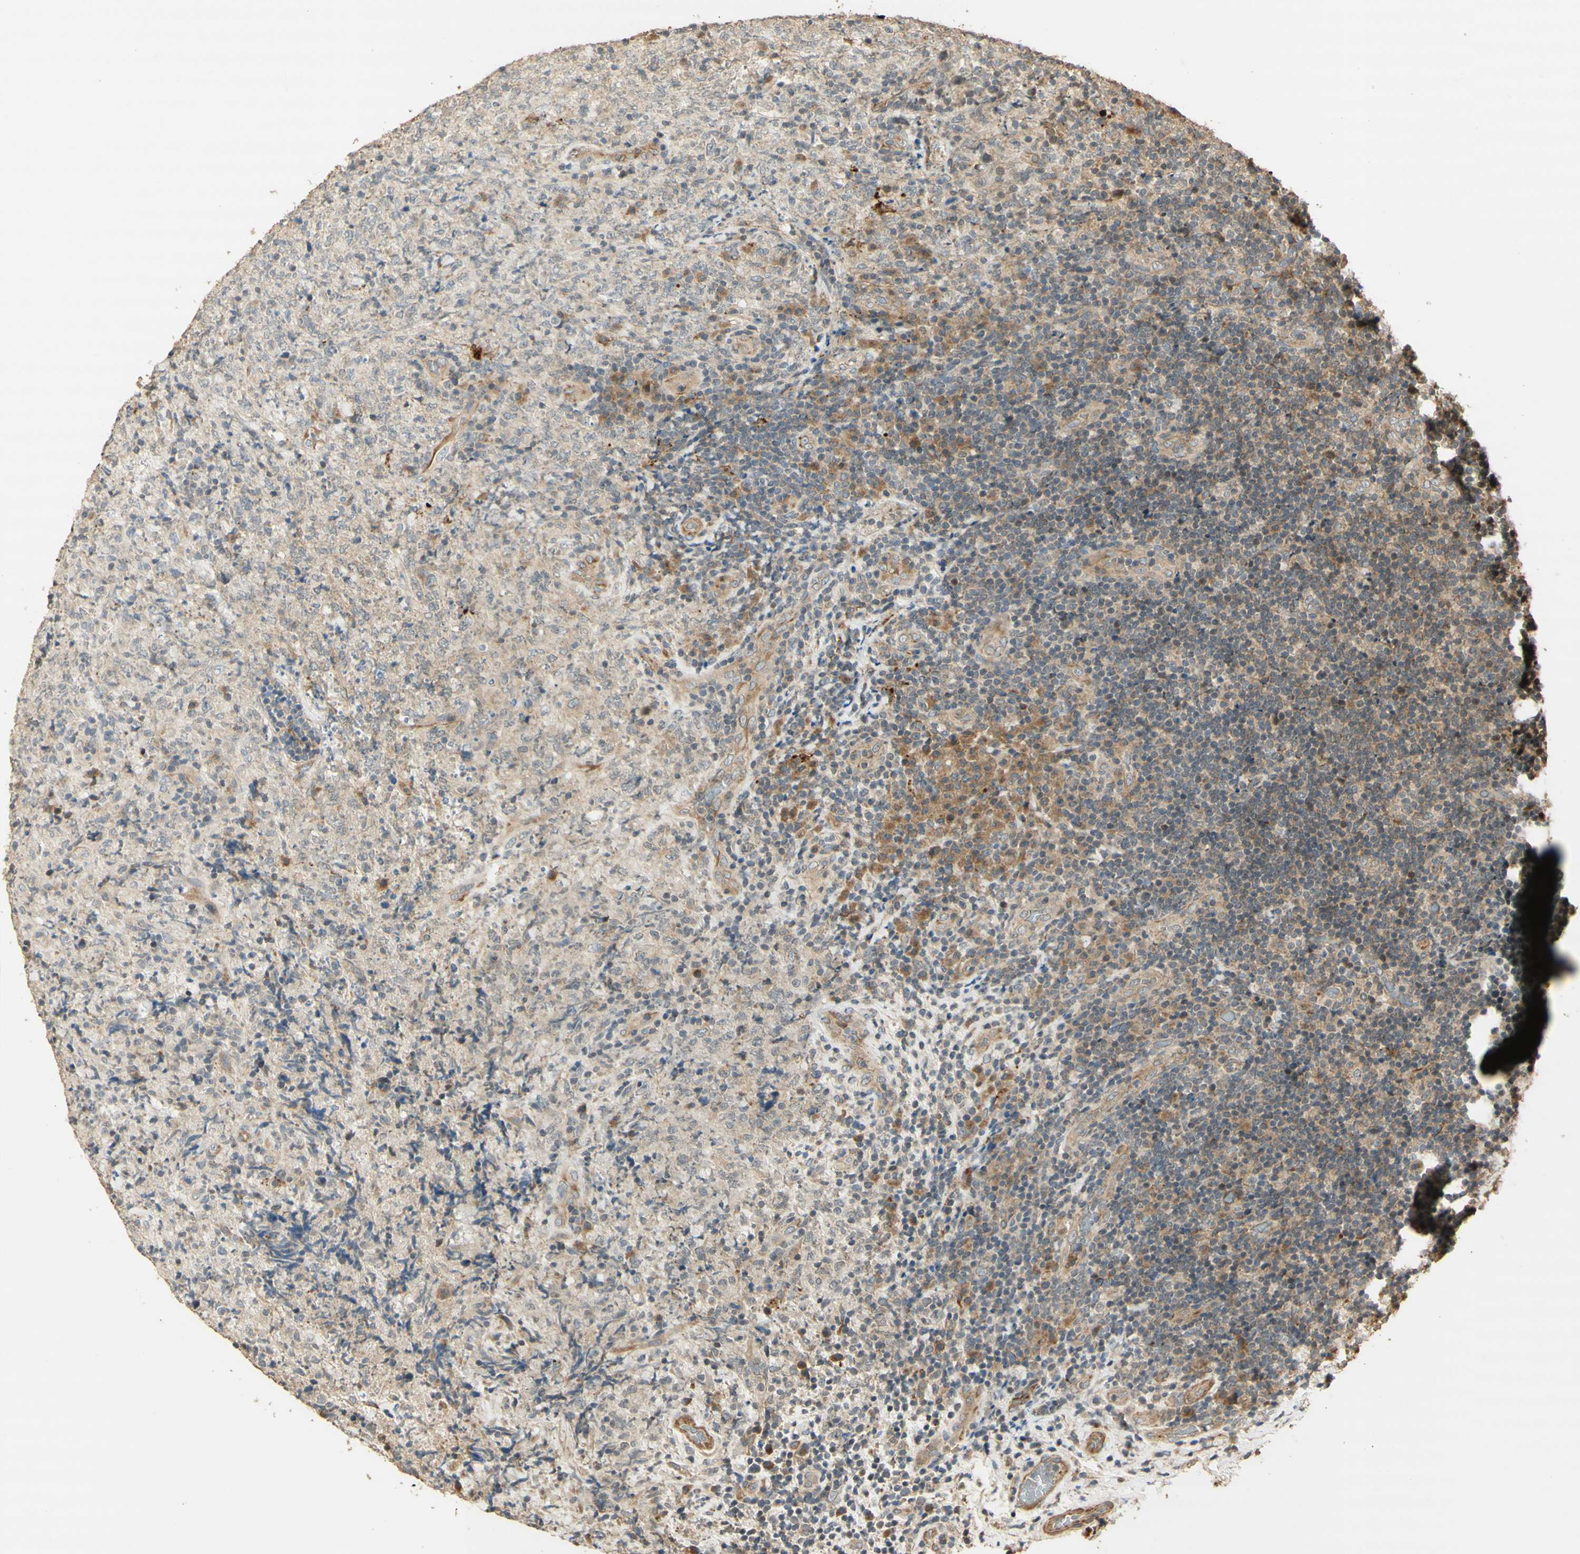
{"staining": {"intensity": "weak", "quantity": ">75%", "location": "cytoplasmic/membranous"}, "tissue": "lymphoma", "cell_type": "Tumor cells", "image_type": "cancer", "snomed": [{"axis": "morphology", "description": "Malignant lymphoma, non-Hodgkin's type, High grade"}, {"axis": "topography", "description": "Tonsil"}], "caption": "Immunohistochemistry (DAB (3,3'-diaminobenzidine)) staining of human lymphoma shows weak cytoplasmic/membranous protein positivity in about >75% of tumor cells.", "gene": "AGER", "patient": {"sex": "female", "age": 36}}